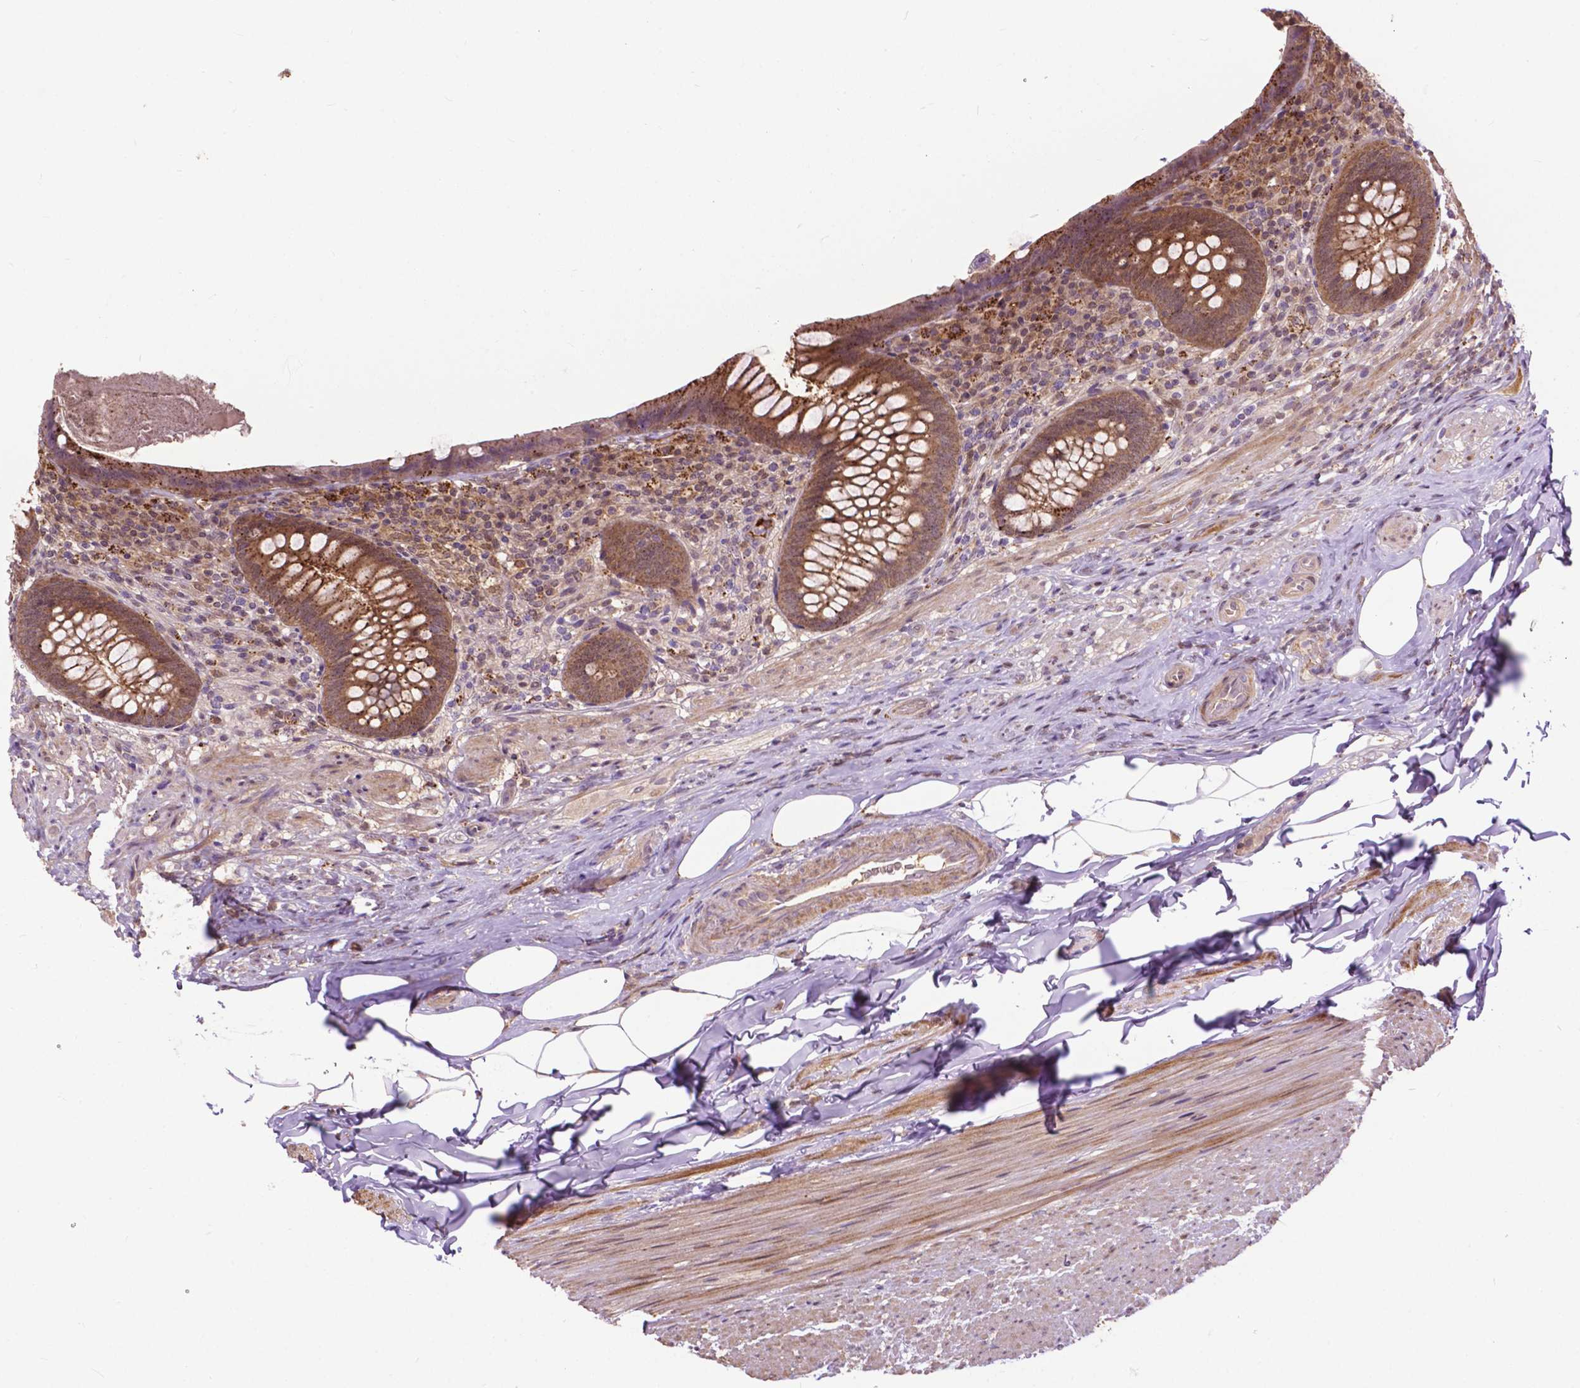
{"staining": {"intensity": "moderate", "quantity": ">75%", "location": "cytoplasmic/membranous"}, "tissue": "appendix", "cell_type": "Glandular cells", "image_type": "normal", "snomed": [{"axis": "morphology", "description": "Normal tissue, NOS"}, {"axis": "topography", "description": "Appendix"}], "caption": "Glandular cells exhibit medium levels of moderate cytoplasmic/membranous expression in about >75% of cells in benign appendix. The protein of interest is shown in brown color, while the nuclei are stained blue.", "gene": "CHMP4A", "patient": {"sex": "male", "age": 47}}